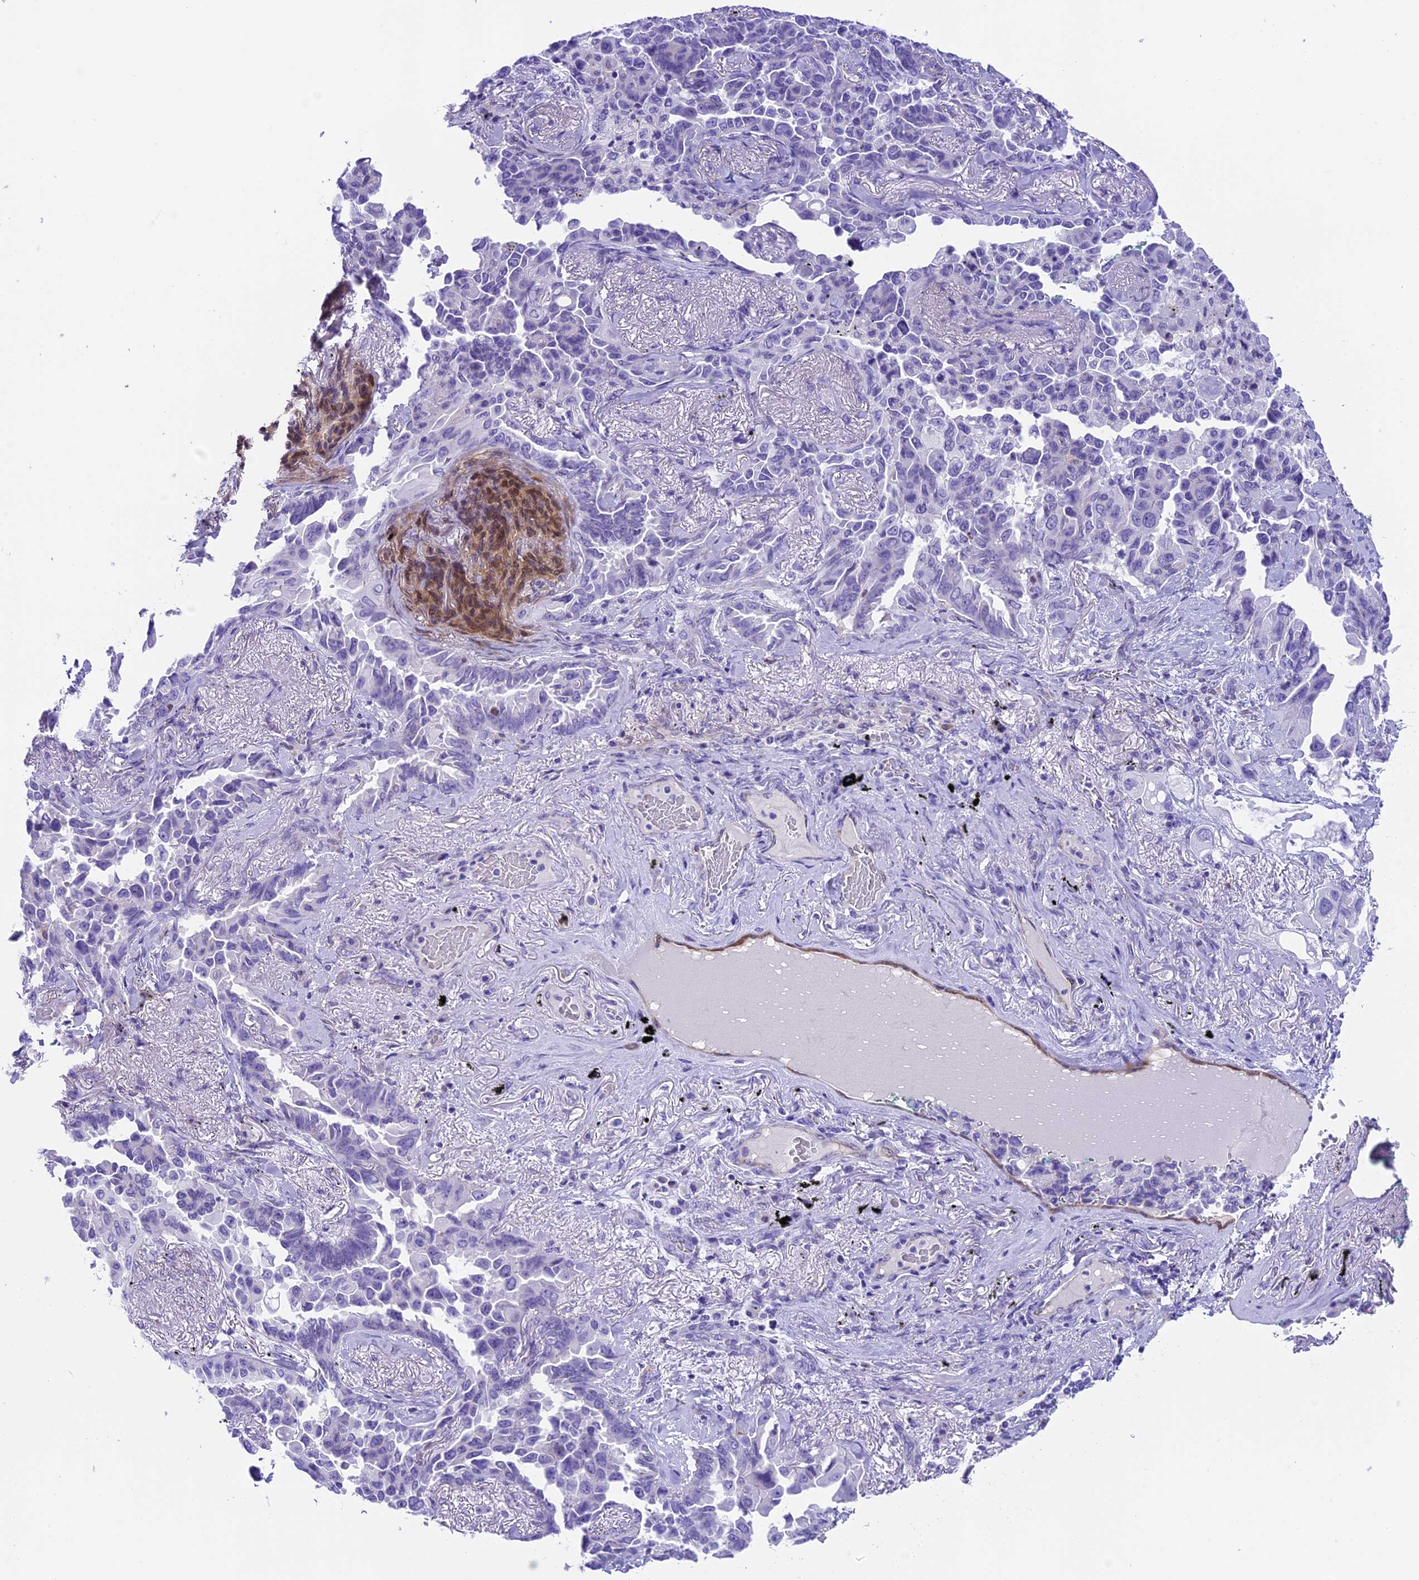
{"staining": {"intensity": "negative", "quantity": "none", "location": "none"}, "tissue": "lung cancer", "cell_type": "Tumor cells", "image_type": "cancer", "snomed": [{"axis": "morphology", "description": "Adenocarcinoma, NOS"}, {"axis": "topography", "description": "Lung"}], "caption": "Tumor cells show no significant expression in lung cancer (adenocarcinoma).", "gene": "PRR15", "patient": {"sex": "female", "age": 67}}